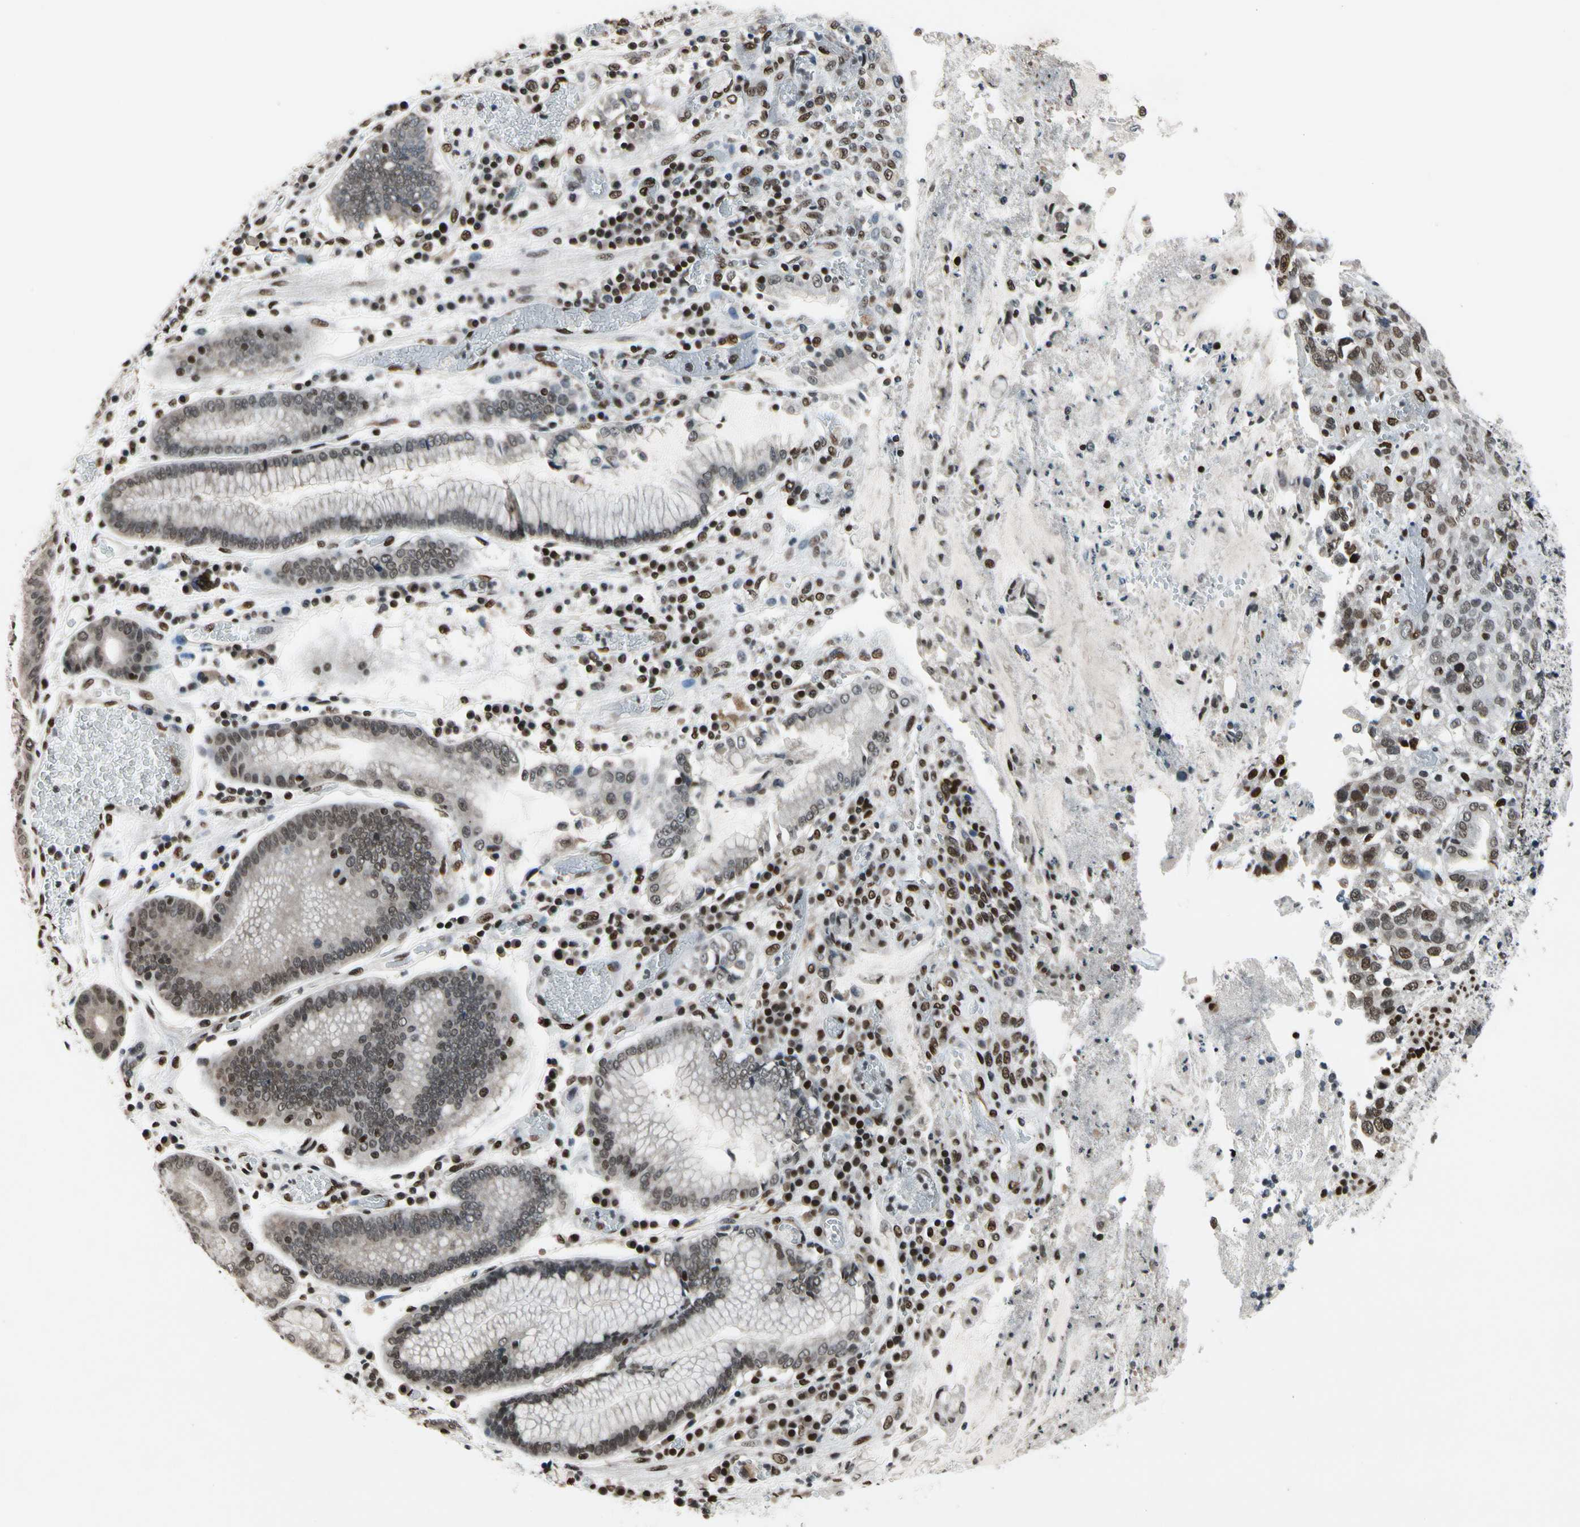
{"staining": {"intensity": "strong", "quantity": "25%-75%", "location": "nuclear"}, "tissue": "stomach cancer", "cell_type": "Tumor cells", "image_type": "cancer", "snomed": [{"axis": "morphology", "description": "Normal tissue, NOS"}, {"axis": "morphology", "description": "Adenocarcinoma, NOS"}, {"axis": "topography", "description": "Stomach"}], "caption": "Immunohistochemistry (IHC) of stomach cancer reveals high levels of strong nuclear staining in approximately 25%-75% of tumor cells. Ihc stains the protein in brown and the nuclei are stained blue.", "gene": "RECQL", "patient": {"sex": "male", "age": 48}}